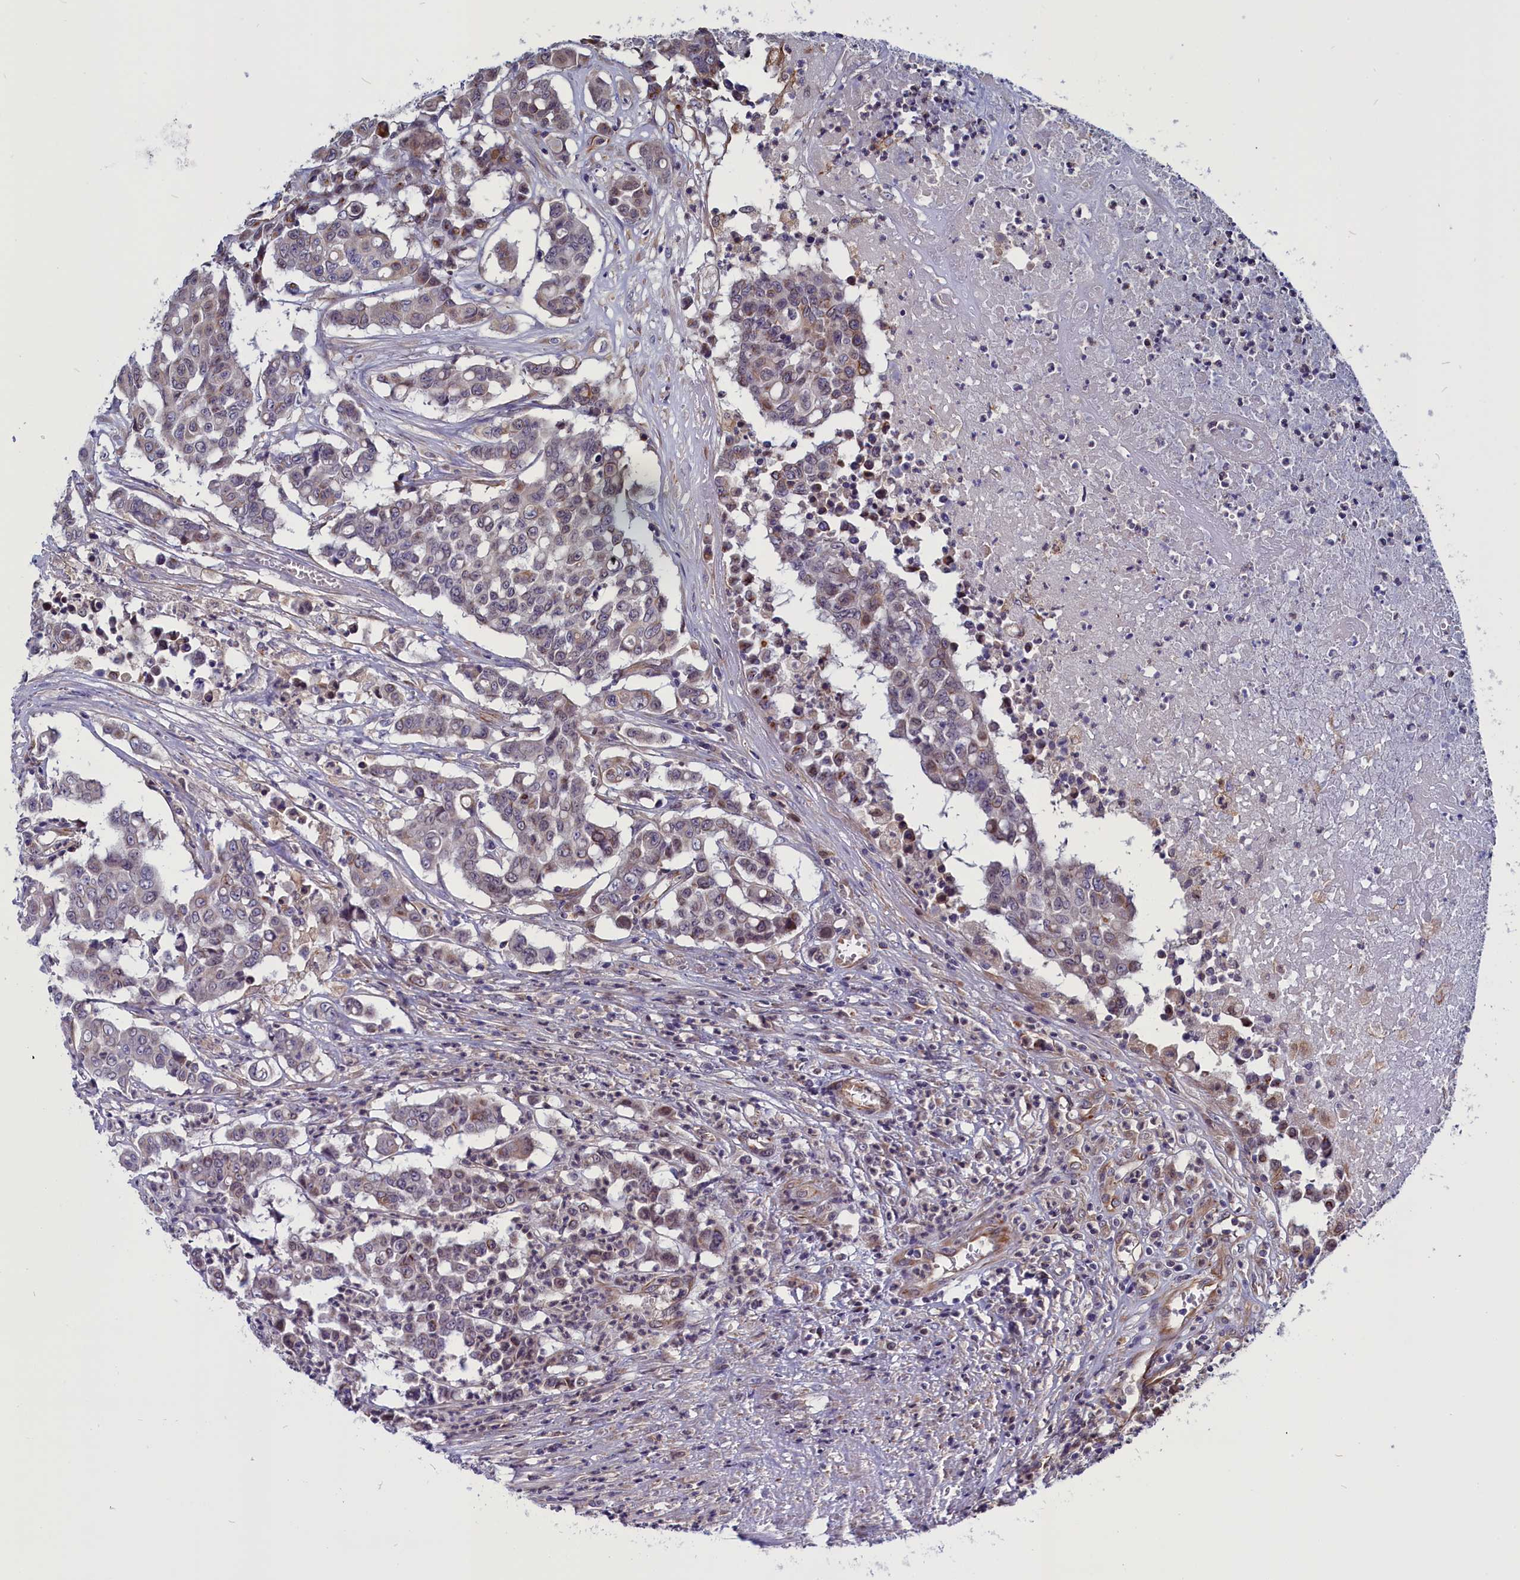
{"staining": {"intensity": "weak", "quantity": "<25%", "location": "cytoplasmic/membranous,nuclear"}, "tissue": "colorectal cancer", "cell_type": "Tumor cells", "image_type": "cancer", "snomed": [{"axis": "morphology", "description": "Adenocarcinoma, NOS"}, {"axis": "topography", "description": "Colon"}], "caption": "This micrograph is of colorectal cancer stained with immunohistochemistry (IHC) to label a protein in brown with the nuclei are counter-stained blue. There is no positivity in tumor cells. (Brightfield microscopy of DAB (3,3'-diaminobenzidine) immunohistochemistry (IHC) at high magnification).", "gene": "PDILT", "patient": {"sex": "male", "age": 51}}